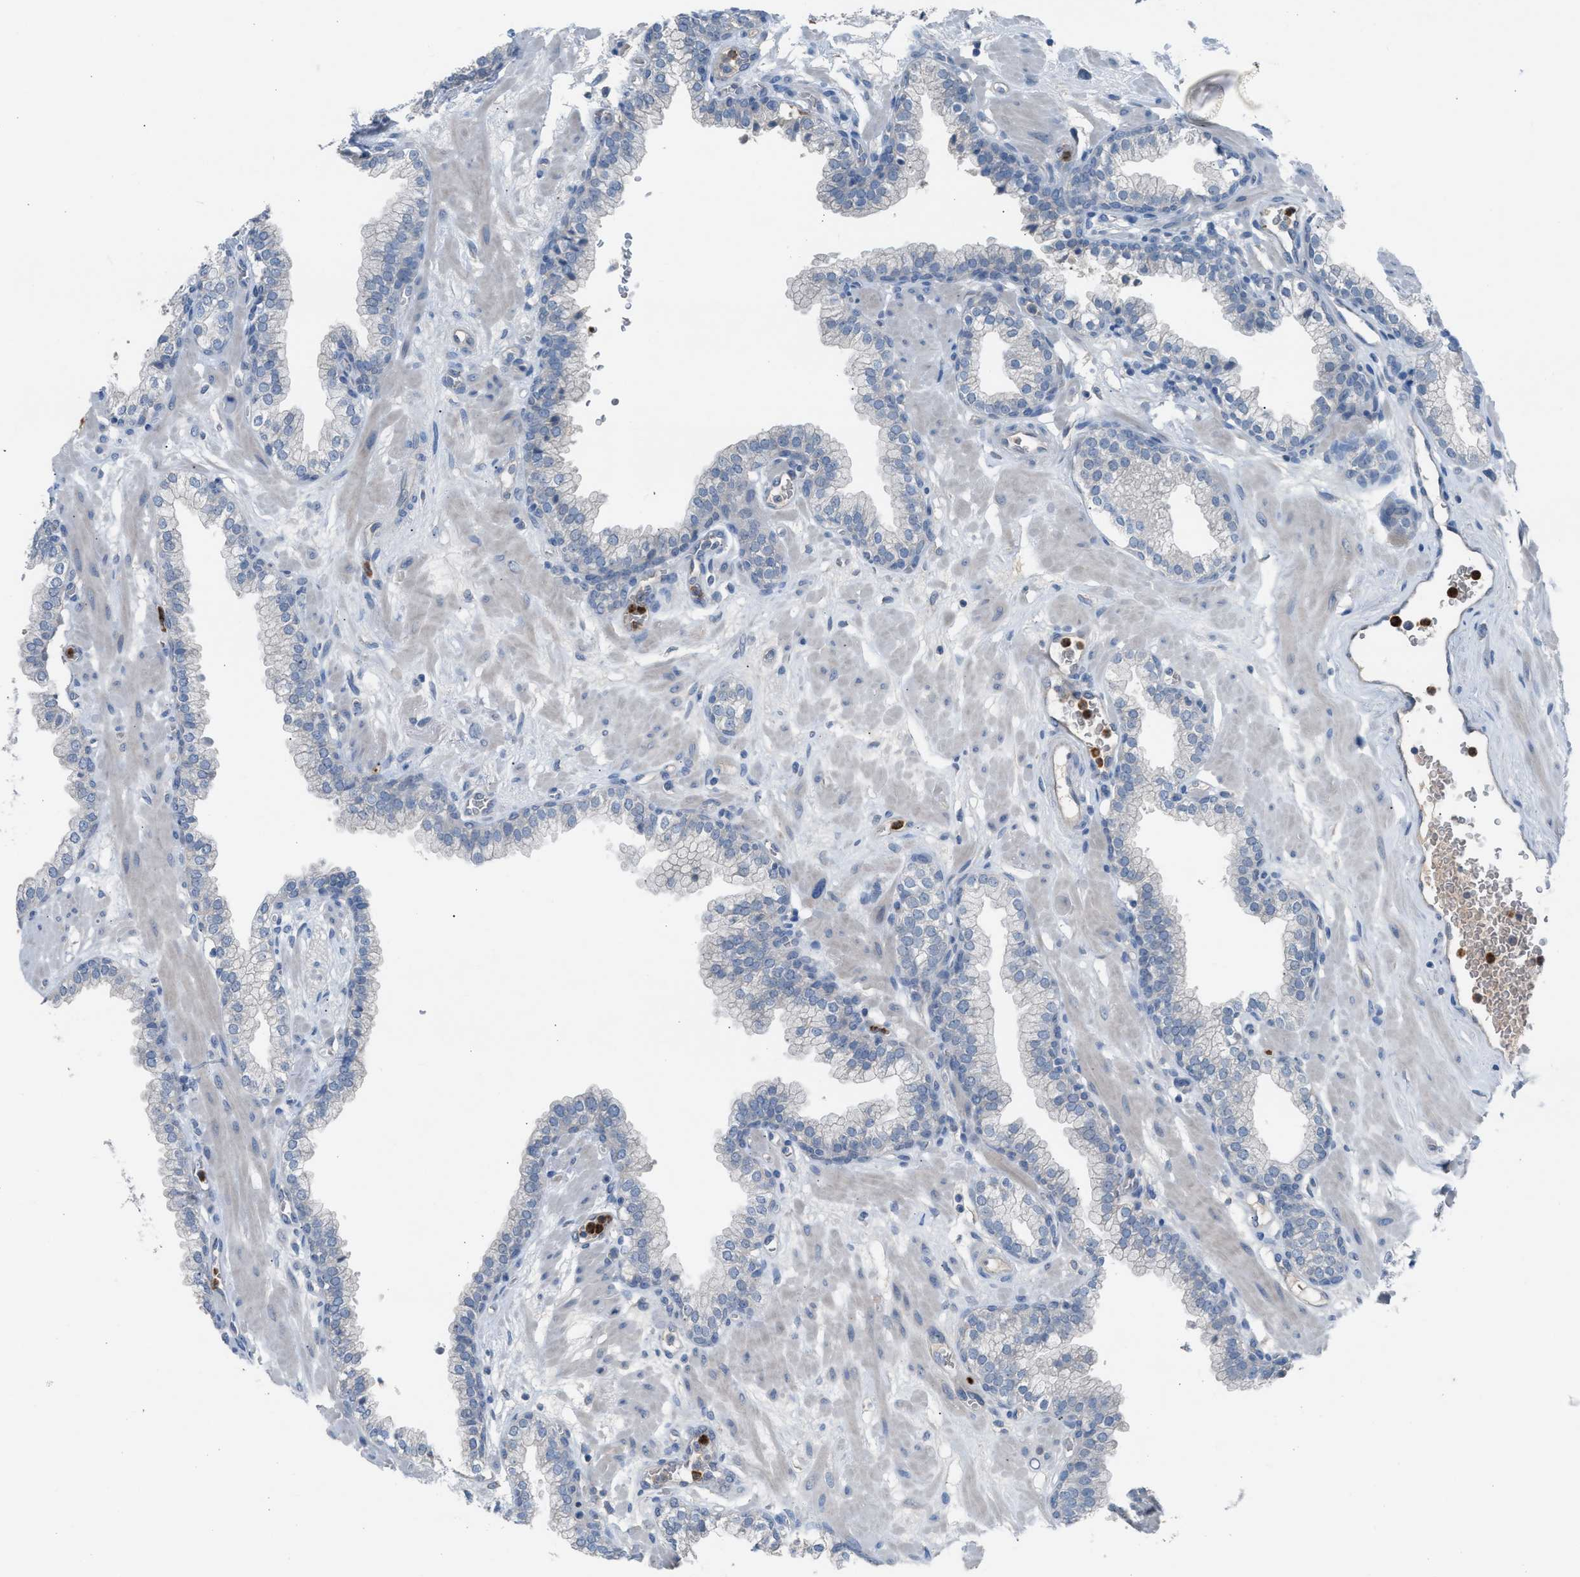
{"staining": {"intensity": "negative", "quantity": "none", "location": "none"}, "tissue": "prostate", "cell_type": "Glandular cells", "image_type": "normal", "snomed": [{"axis": "morphology", "description": "Normal tissue, NOS"}, {"axis": "morphology", "description": "Urothelial carcinoma, Low grade"}, {"axis": "topography", "description": "Urinary bladder"}, {"axis": "topography", "description": "Prostate"}], "caption": "The histopathology image reveals no staining of glandular cells in normal prostate.", "gene": "CFAP77", "patient": {"sex": "male", "age": 60}}